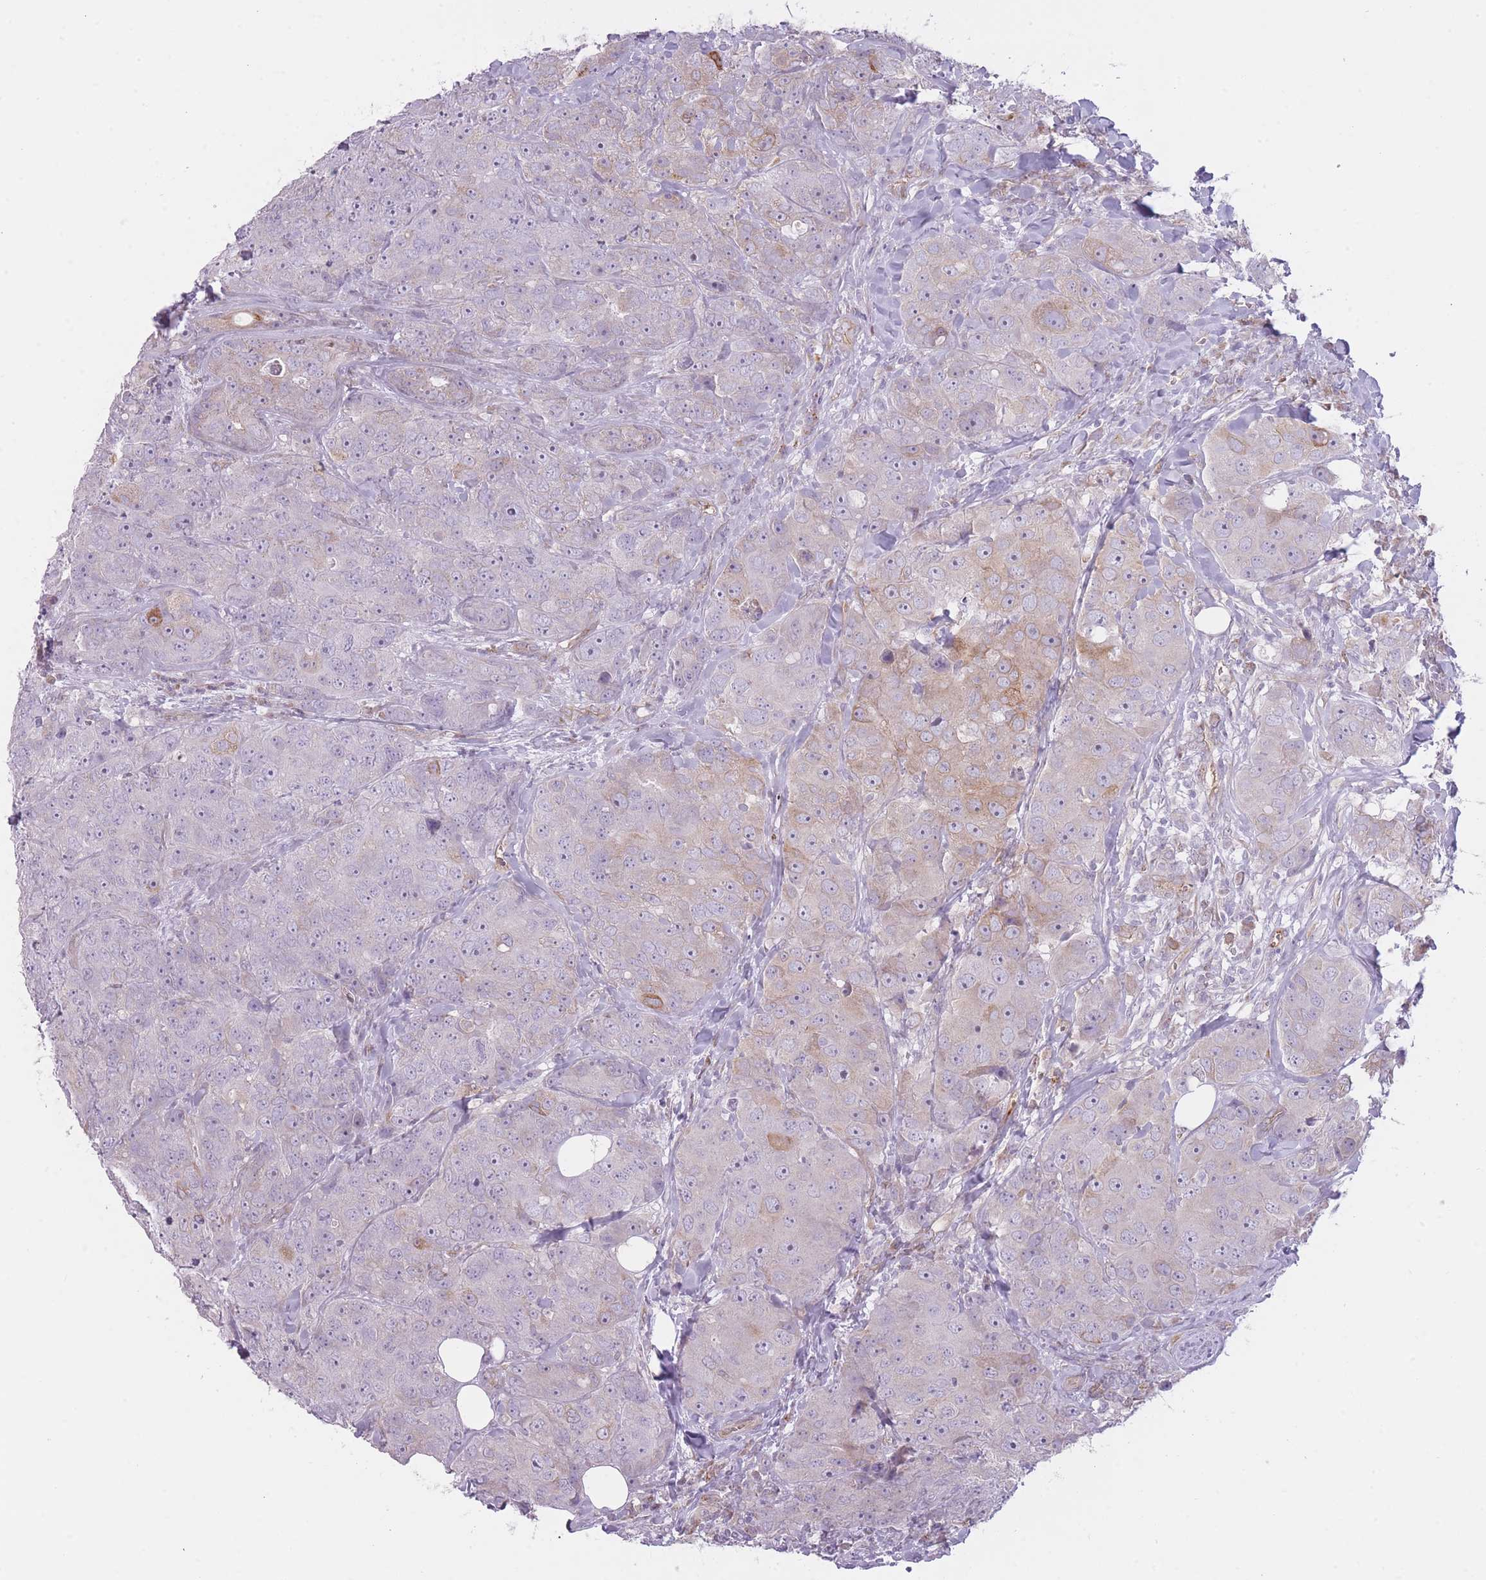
{"staining": {"intensity": "weak", "quantity": "<25%", "location": "cytoplasmic/membranous"}, "tissue": "breast cancer", "cell_type": "Tumor cells", "image_type": "cancer", "snomed": [{"axis": "morphology", "description": "Duct carcinoma"}, {"axis": "topography", "description": "Breast"}], "caption": "Tumor cells are negative for brown protein staining in breast cancer (infiltrating ductal carcinoma).", "gene": "PGRMC2", "patient": {"sex": "female", "age": 43}}